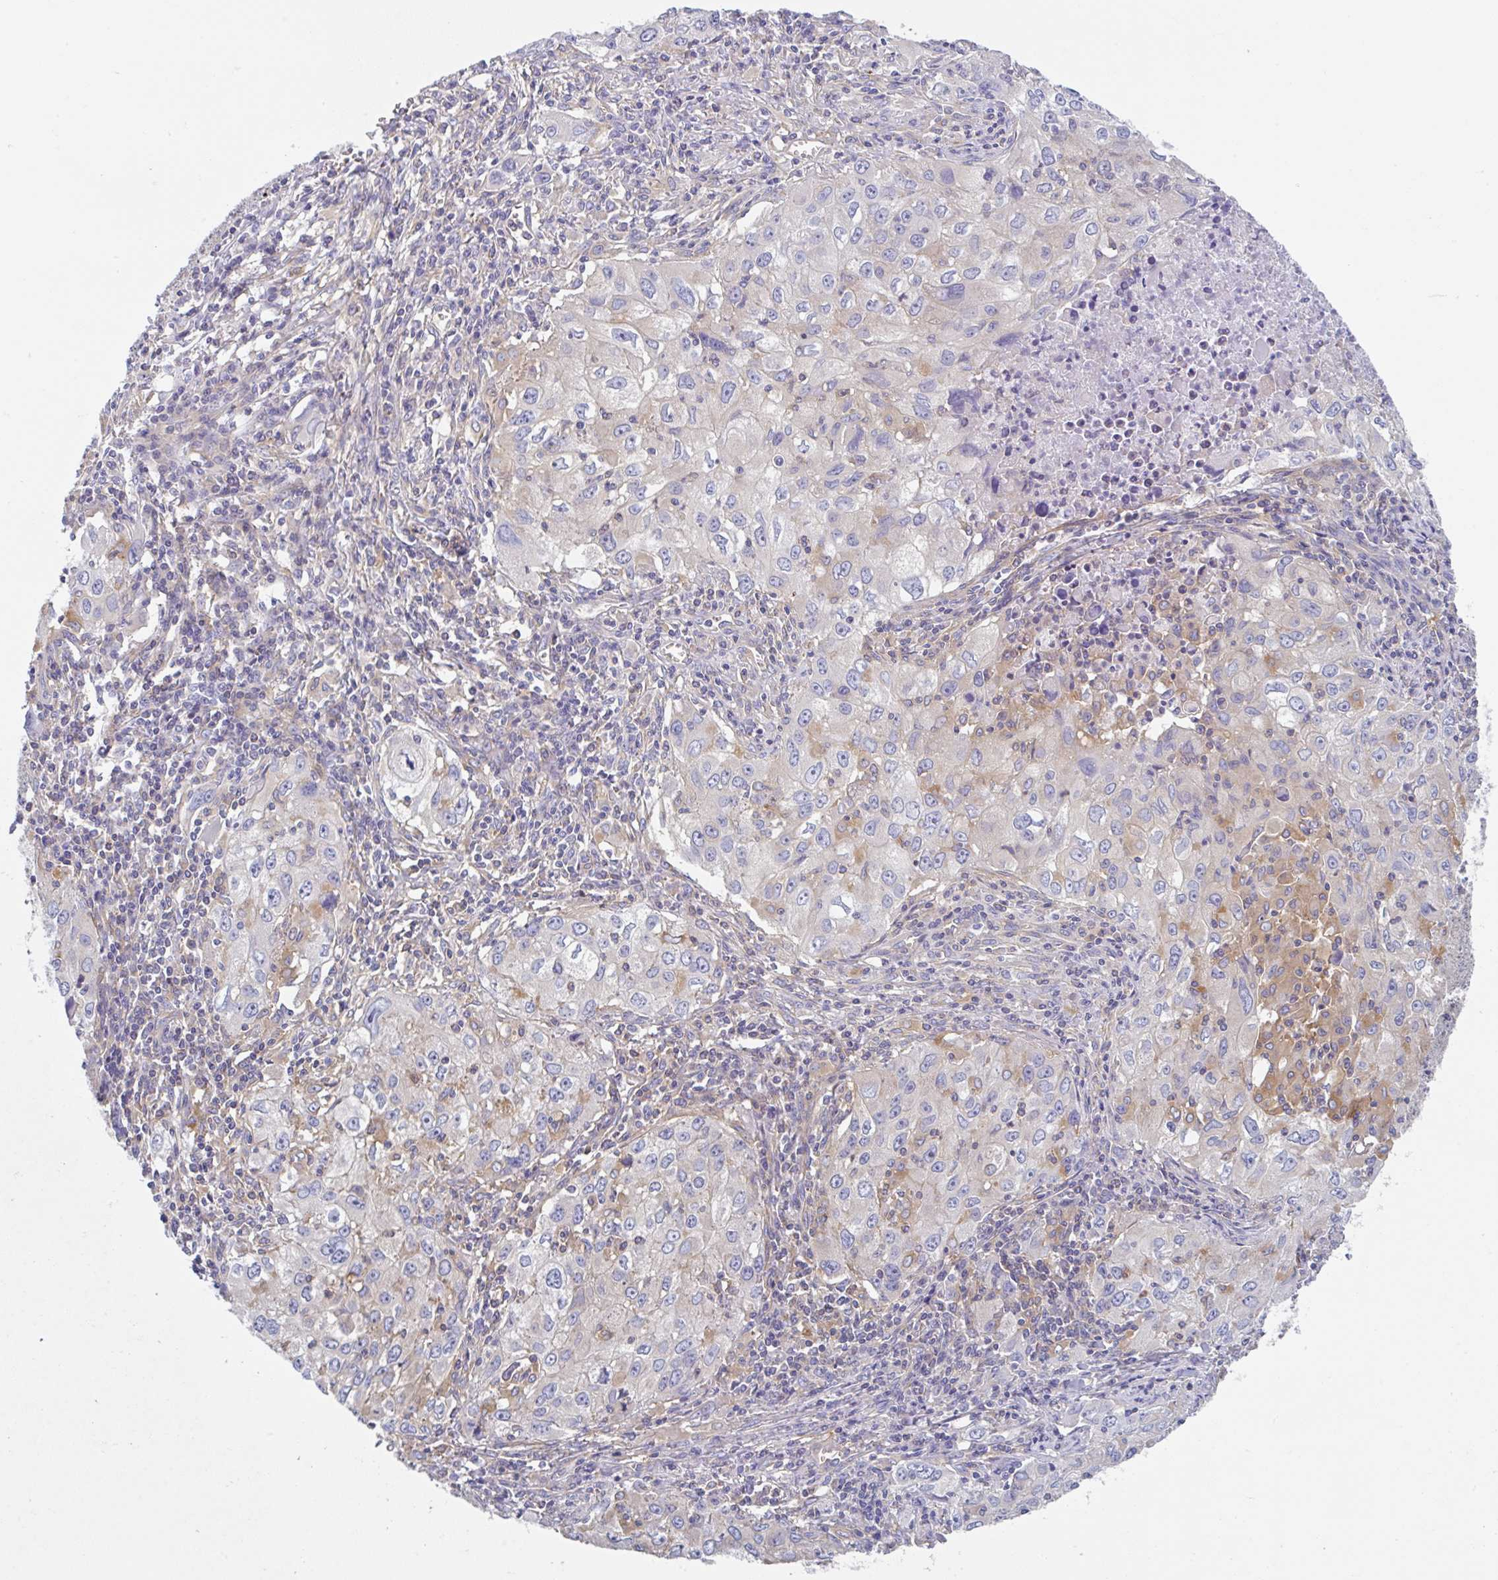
{"staining": {"intensity": "weak", "quantity": "<25%", "location": "cytoplasmic/membranous"}, "tissue": "lung cancer", "cell_type": "Tumor cells", "image_type": "cancer", "snomed": [{"axis": "morphology", "description": "Adenocarcinoma, NOS"}, {"axis": "morphology", "description": "Adenocarcinoma, metastatic, NOS"}, {"axis": "topography", "description": "Lymph node"}, {"axis": "topography", "description": "Lung"}], "caption": "Tumor cells are negative for protein expression in human lung cancer (adenocarcinoma).", "gene": "AMPD2", "patient": {"sex": "female", "age": 42}}